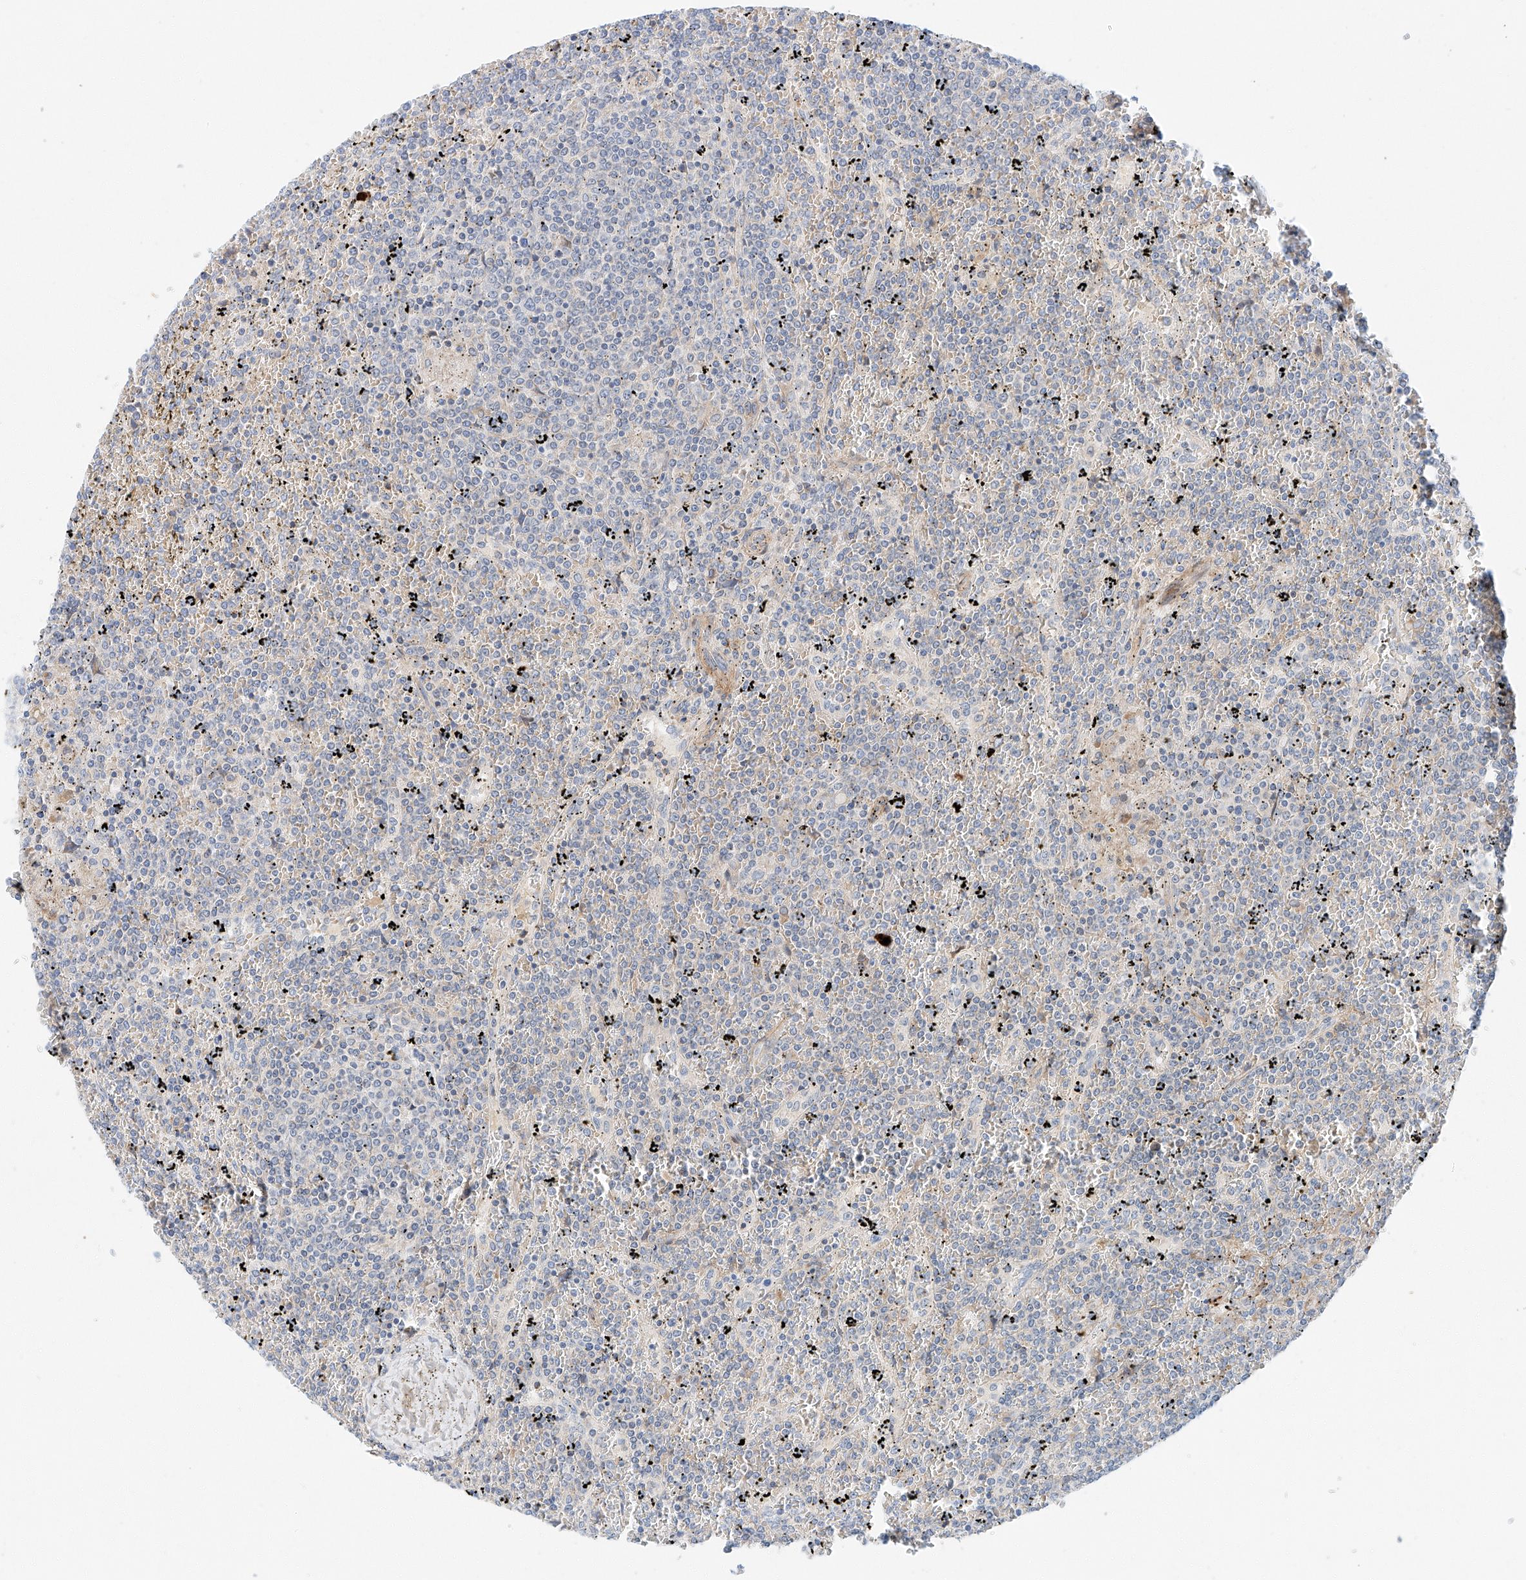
{"staining": {"intensity": "negative", "quantity": "none", "location": "none"}, "tissue": "lymphoma", "cell_type": "Tumor cells", "image_type": "cancer", "snomed": [{"axis": "morphology", "description": "Malignant lymphoma, non-Hodgkin's type, Low grade"}, {"axis": "topography", "description": "Spleen"}], "caption": "Micrograph shows no significant protein positivity in tumor cells of lymphoma.", "gene": "MINDY4", "patient": {"sex": "female", "age": 19}}